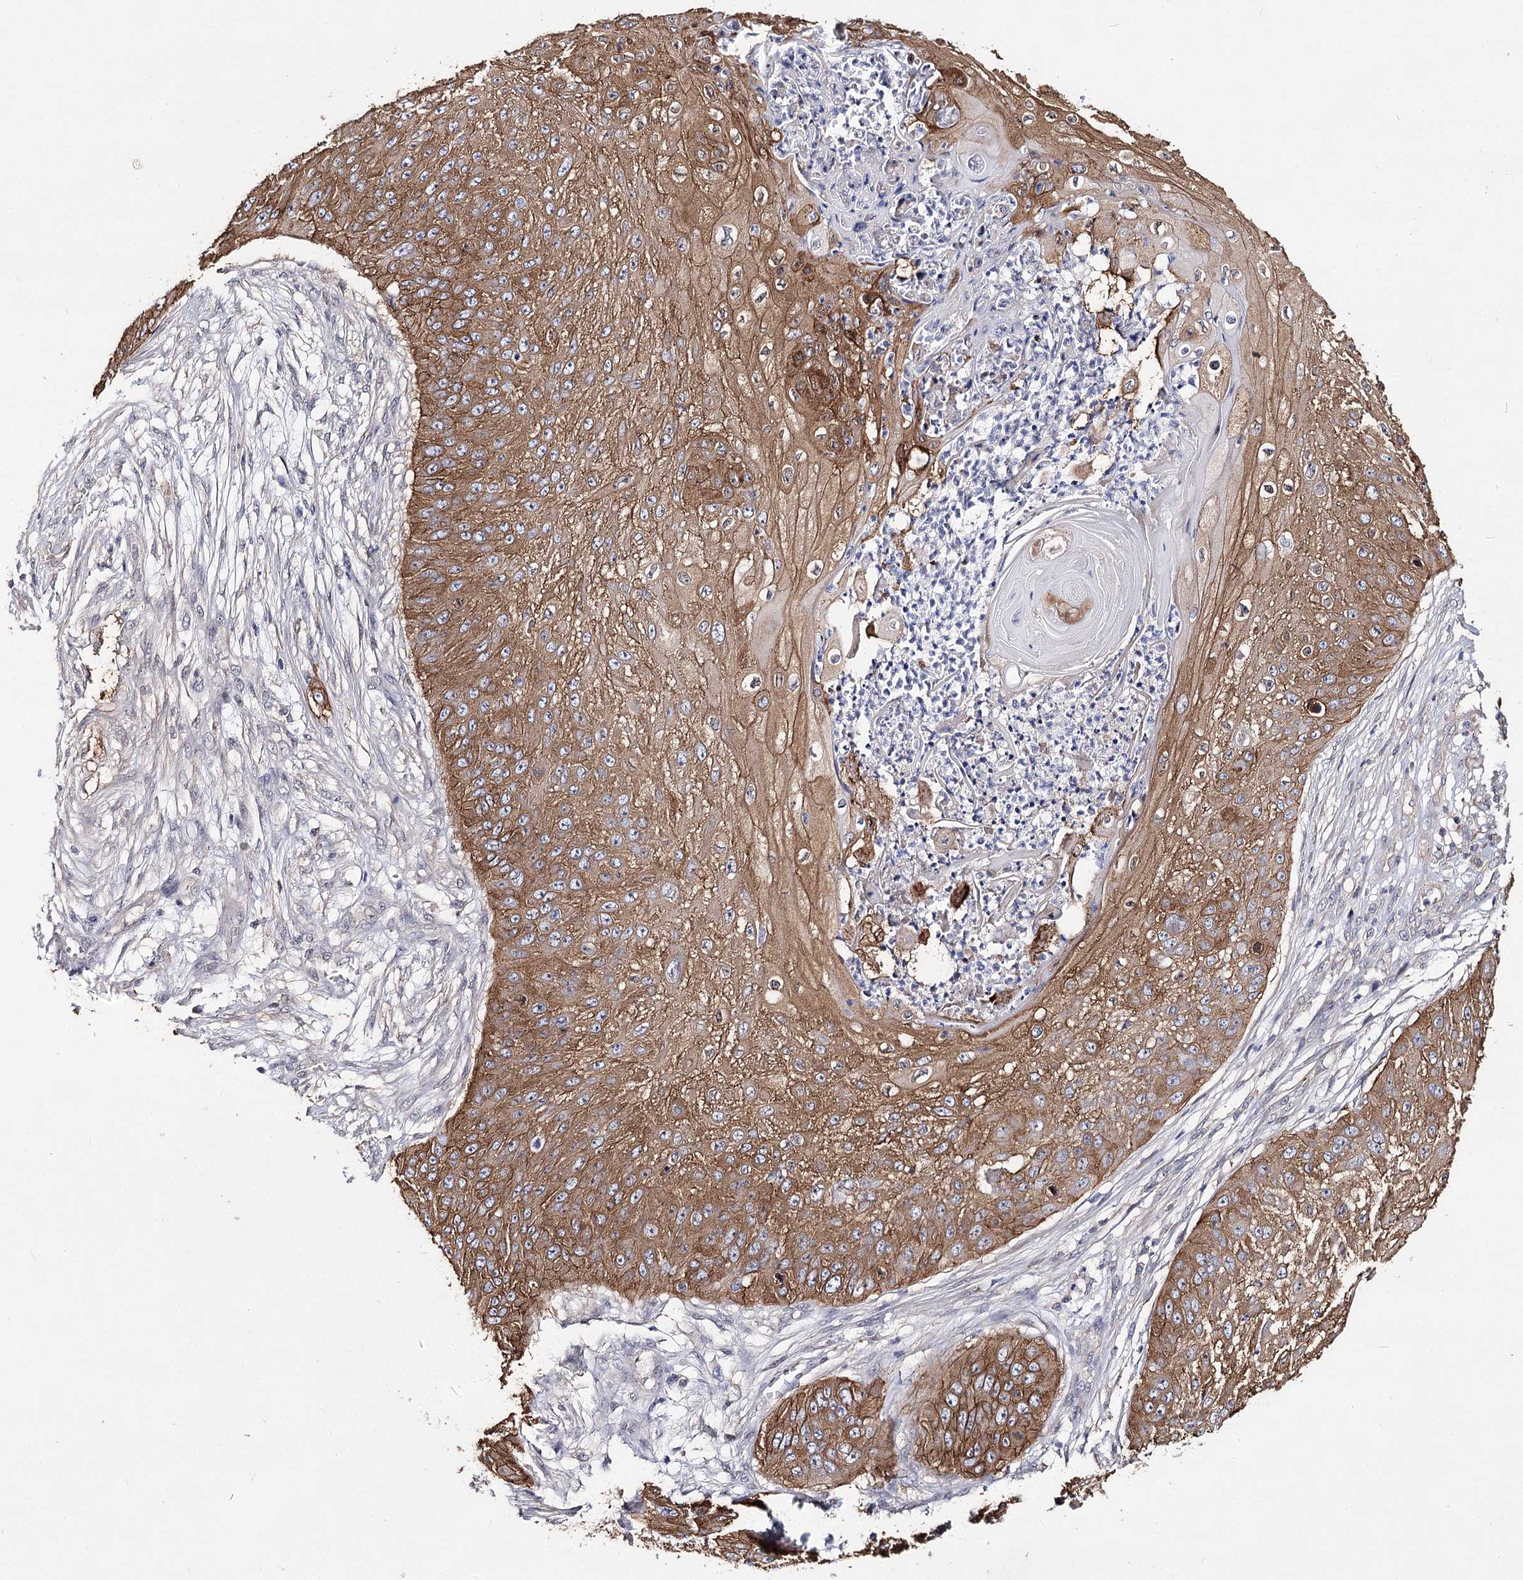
{"staining": {"intensity": "moderate", "quantity": ">75%", "location": "cytoplasmic/membranous"}, "tissue": "skin cancer", "cell_type": "Tumor cells", "image_type": "cancer", "snomed": [{"axis": "morphology", "description": "Squamous cell carcinoma, NOS"}, {"axis": "topography", "description": "Skin"}], "caption": "Squamous cell carcinoma (skin) stained for a protein (brown) reveals moderate cytoplasmic/membranous positive positivity in about >75% of tumor cells.", "gene": "TMEM218", "patient": {"sex": "female", "age": 80}}